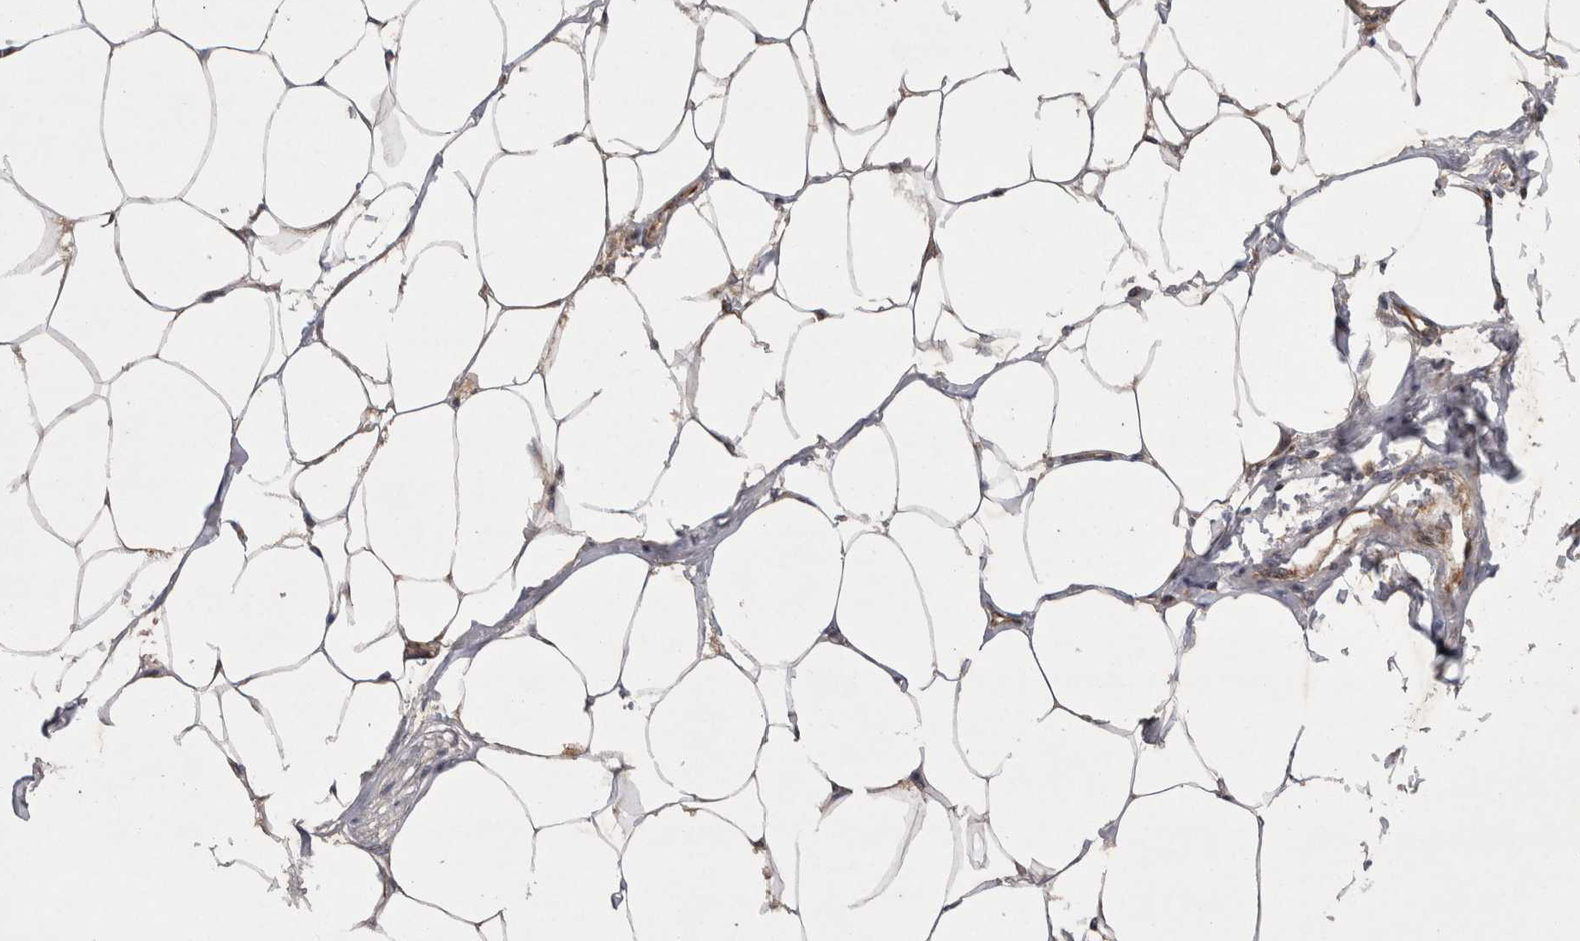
{"staining": {"intensity": "negative", "quantity": "none", "location": "none"}, "tissue": "adipose tissue", "cell_type": "Adipocytes", "image_type": "normal", "snomed": [{"axis": "morphology", "description": "Normal tissue, NOS"}, {"axis": "morphology", "description": "Adenocarcinoma, NOS"}, {"axis": "topography", "description": "Colon"}, {"axis": "topography", "description": "Peripheral nerve tissue"}], "caption": "Immunohistochemistry (IHC) photomicrograph of unremarkable human adipose tissue stained for a protein (brown), which displays no expression in adipocytes.", "gene": "PDCD2", "patient": {"sex": "male", "age": 14}}